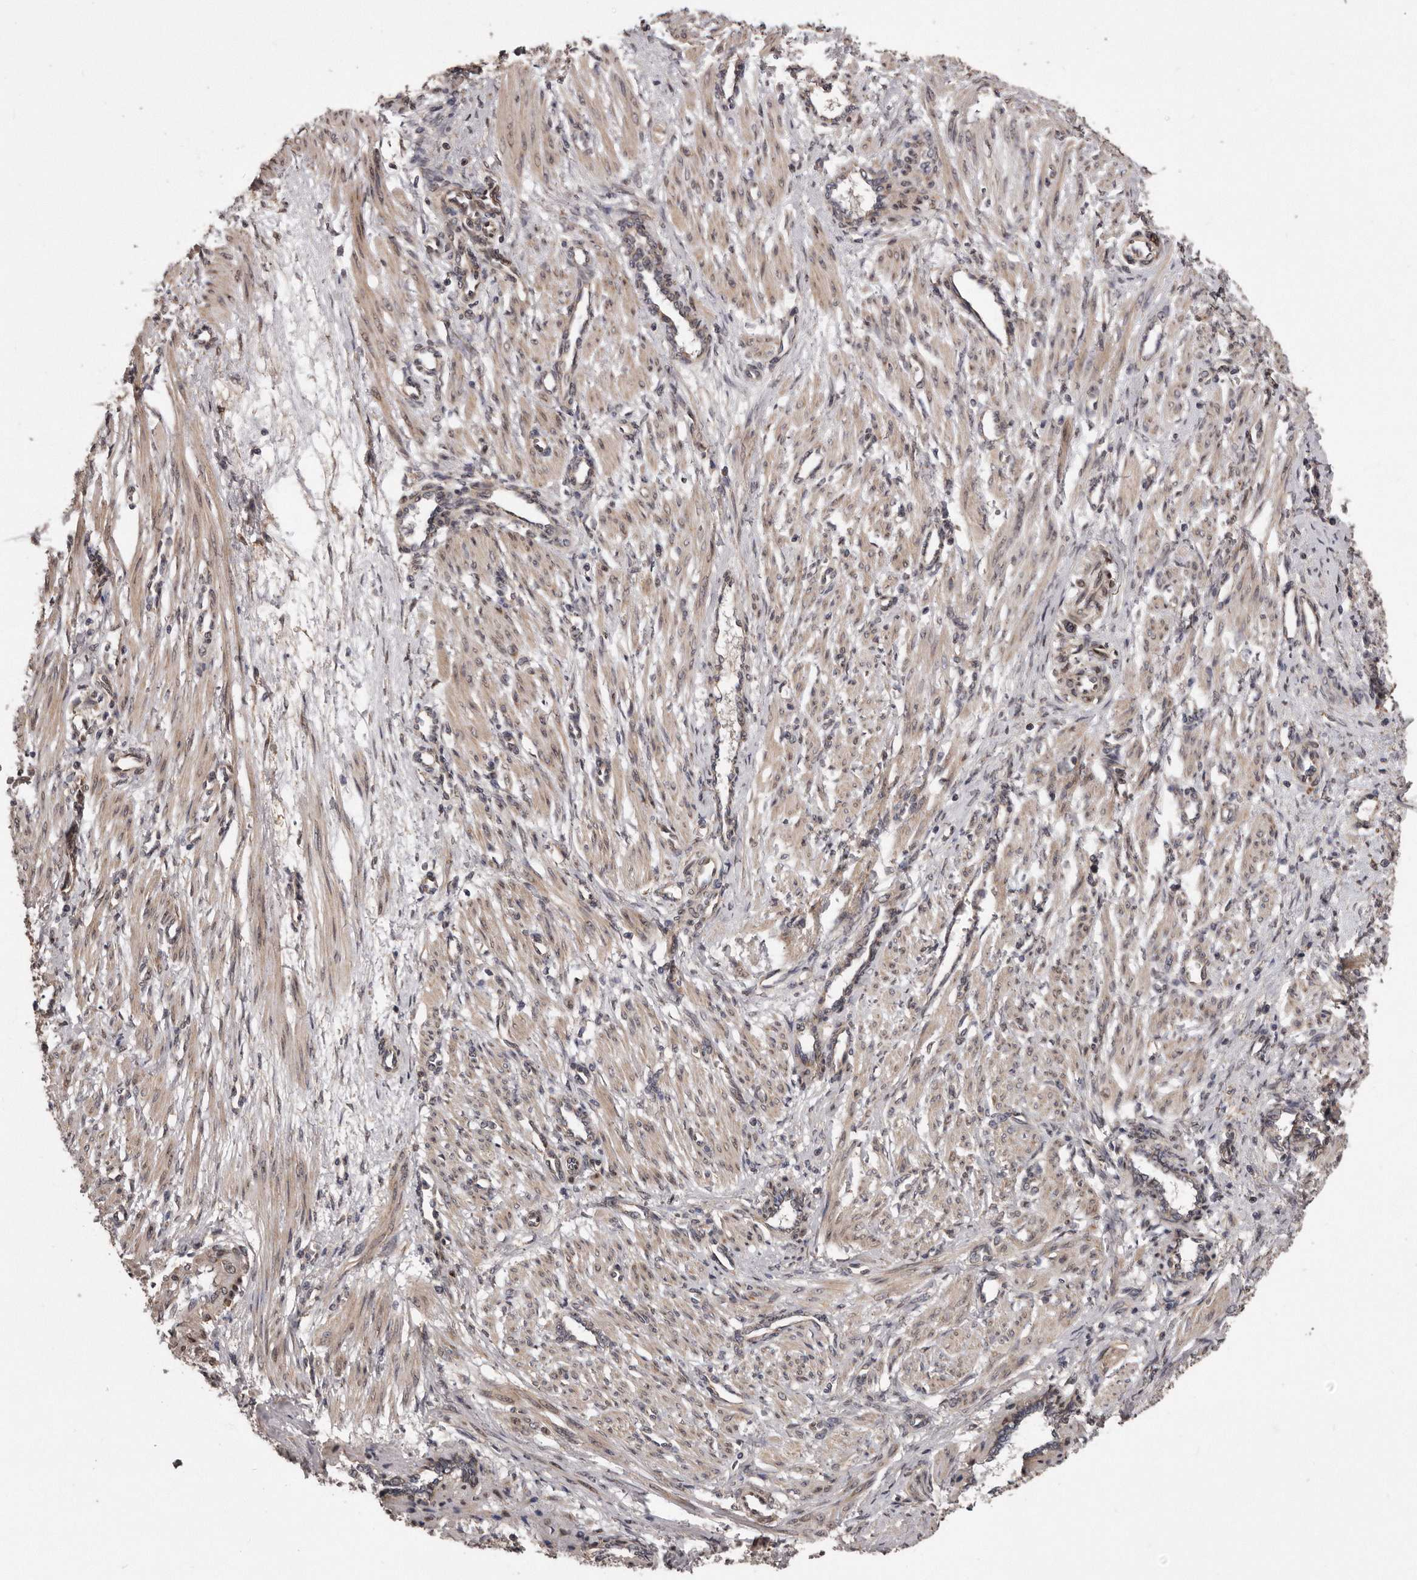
{"staining": {"intensity": "moderate", "quantity": ">75%", "location": "cytoplasmic/membranous,nuclear"}, "tissue": "smooth muscle", "cell_type": "Smooth muscle cells", "image_type": "normal", "snomed": [{"axis": "morphology", "description": "Normal tissue, NOS"}, {"axis": "topography", "description": "Endometrium"}], "caption": "Protein staining shows moderate cytoplasmic/membranous,nuclear expression in about >75% of smooth muscle cells in benign smooth muscle.", "gene": "ARMCX1", "patient": {"sex": "female", "age": 33}}